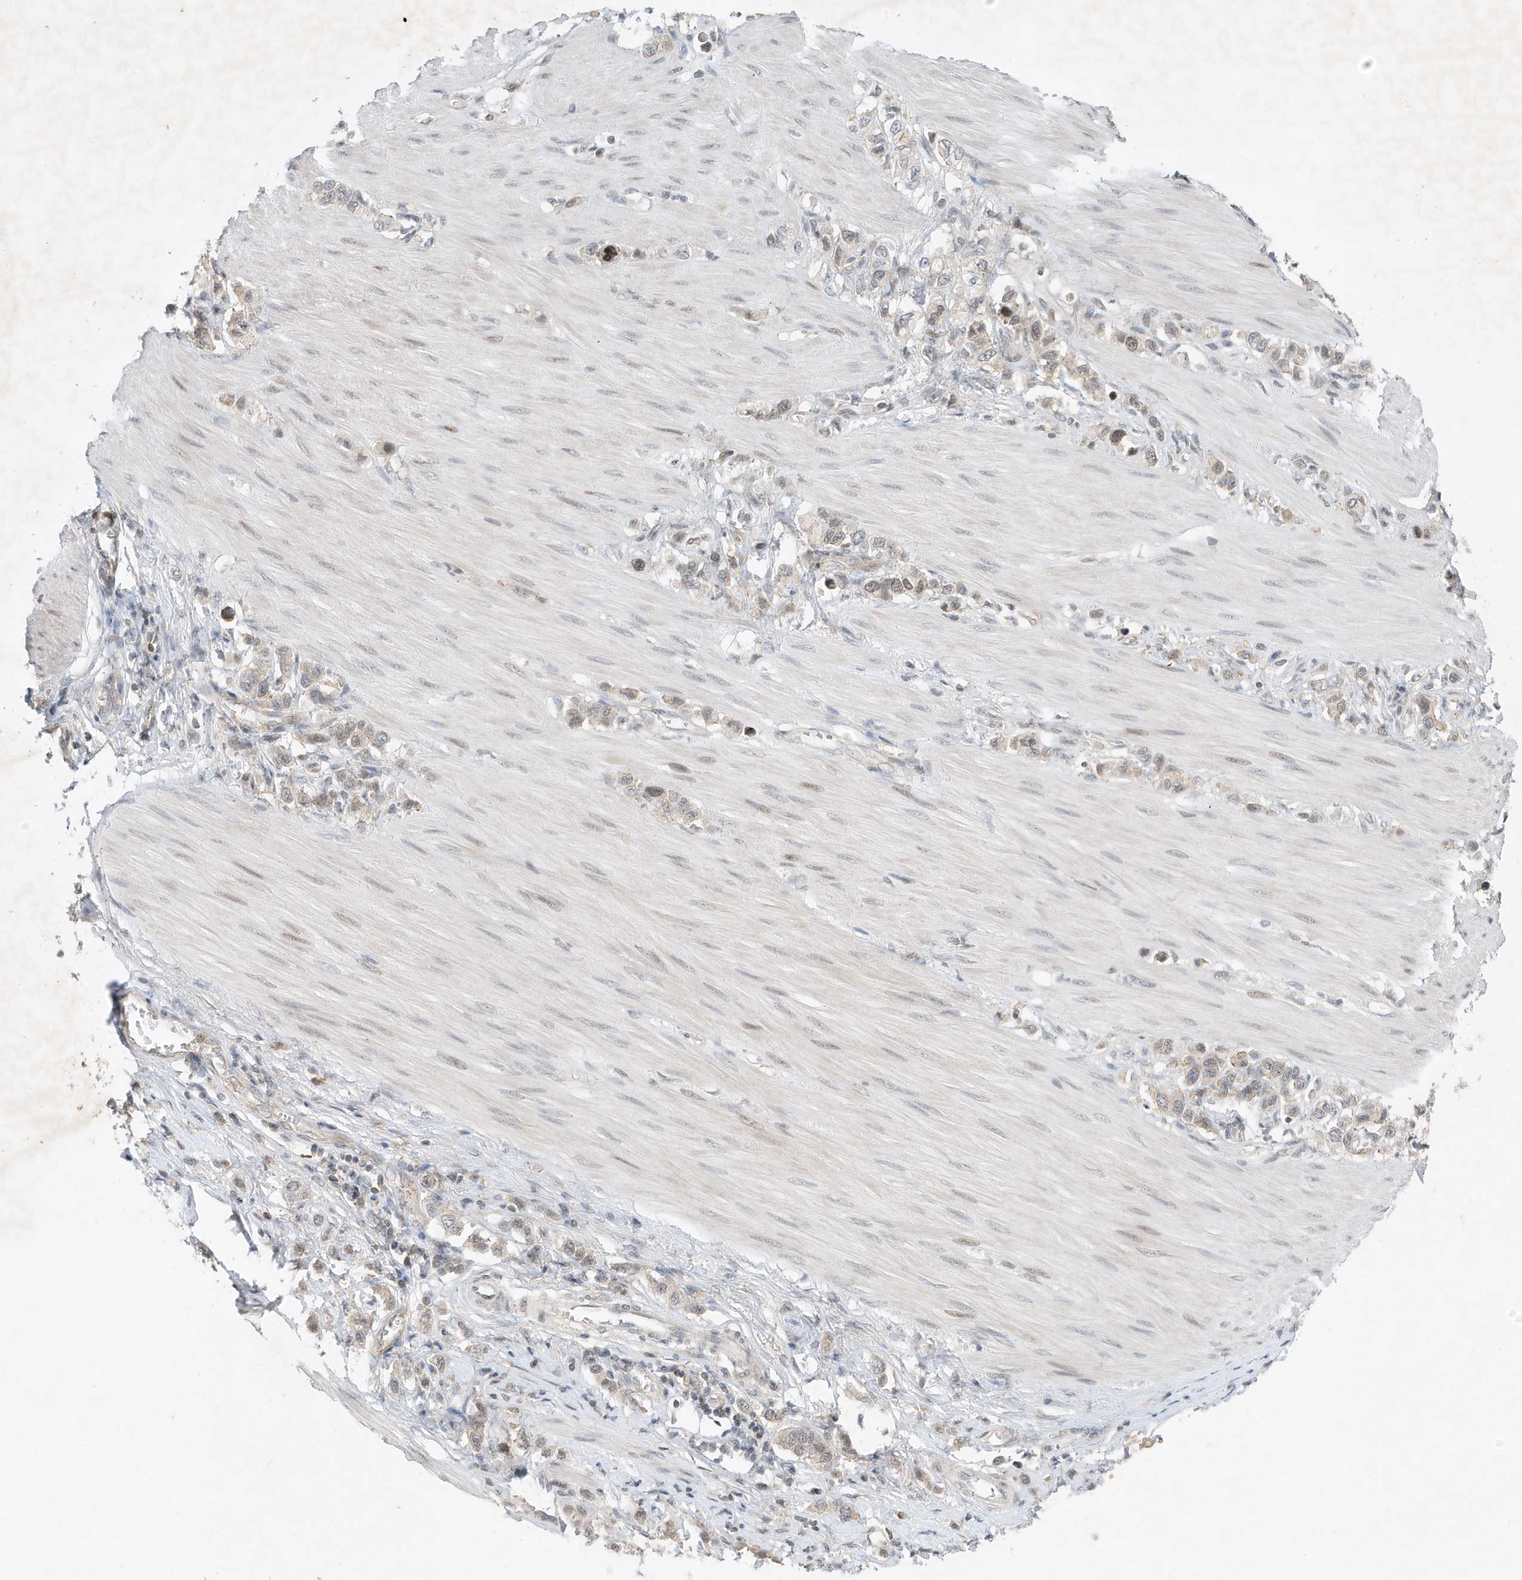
{"staining": {"intensity": "weak", "quantity": "25%-75%", "location": "cytoplasmic/membranous,nuclear"}, "tissue": "stomach cancer", "cell_type": "Tumor cells", "image_type": "cancer", "snomed": [{"axis": "morphology", "description": "Adenocarcinoma, NOS"}, {"axis": "topography", "description": "Stomach"}], "caption": "Protein staining exhibits weak cytoplasmic/membranous and nuclear staining in about 25%-75% of tumor cells in stomach cancer (adenocarcinoma).", "gene": "MAST3", "patient": {"sex": "female", "age": 65}}